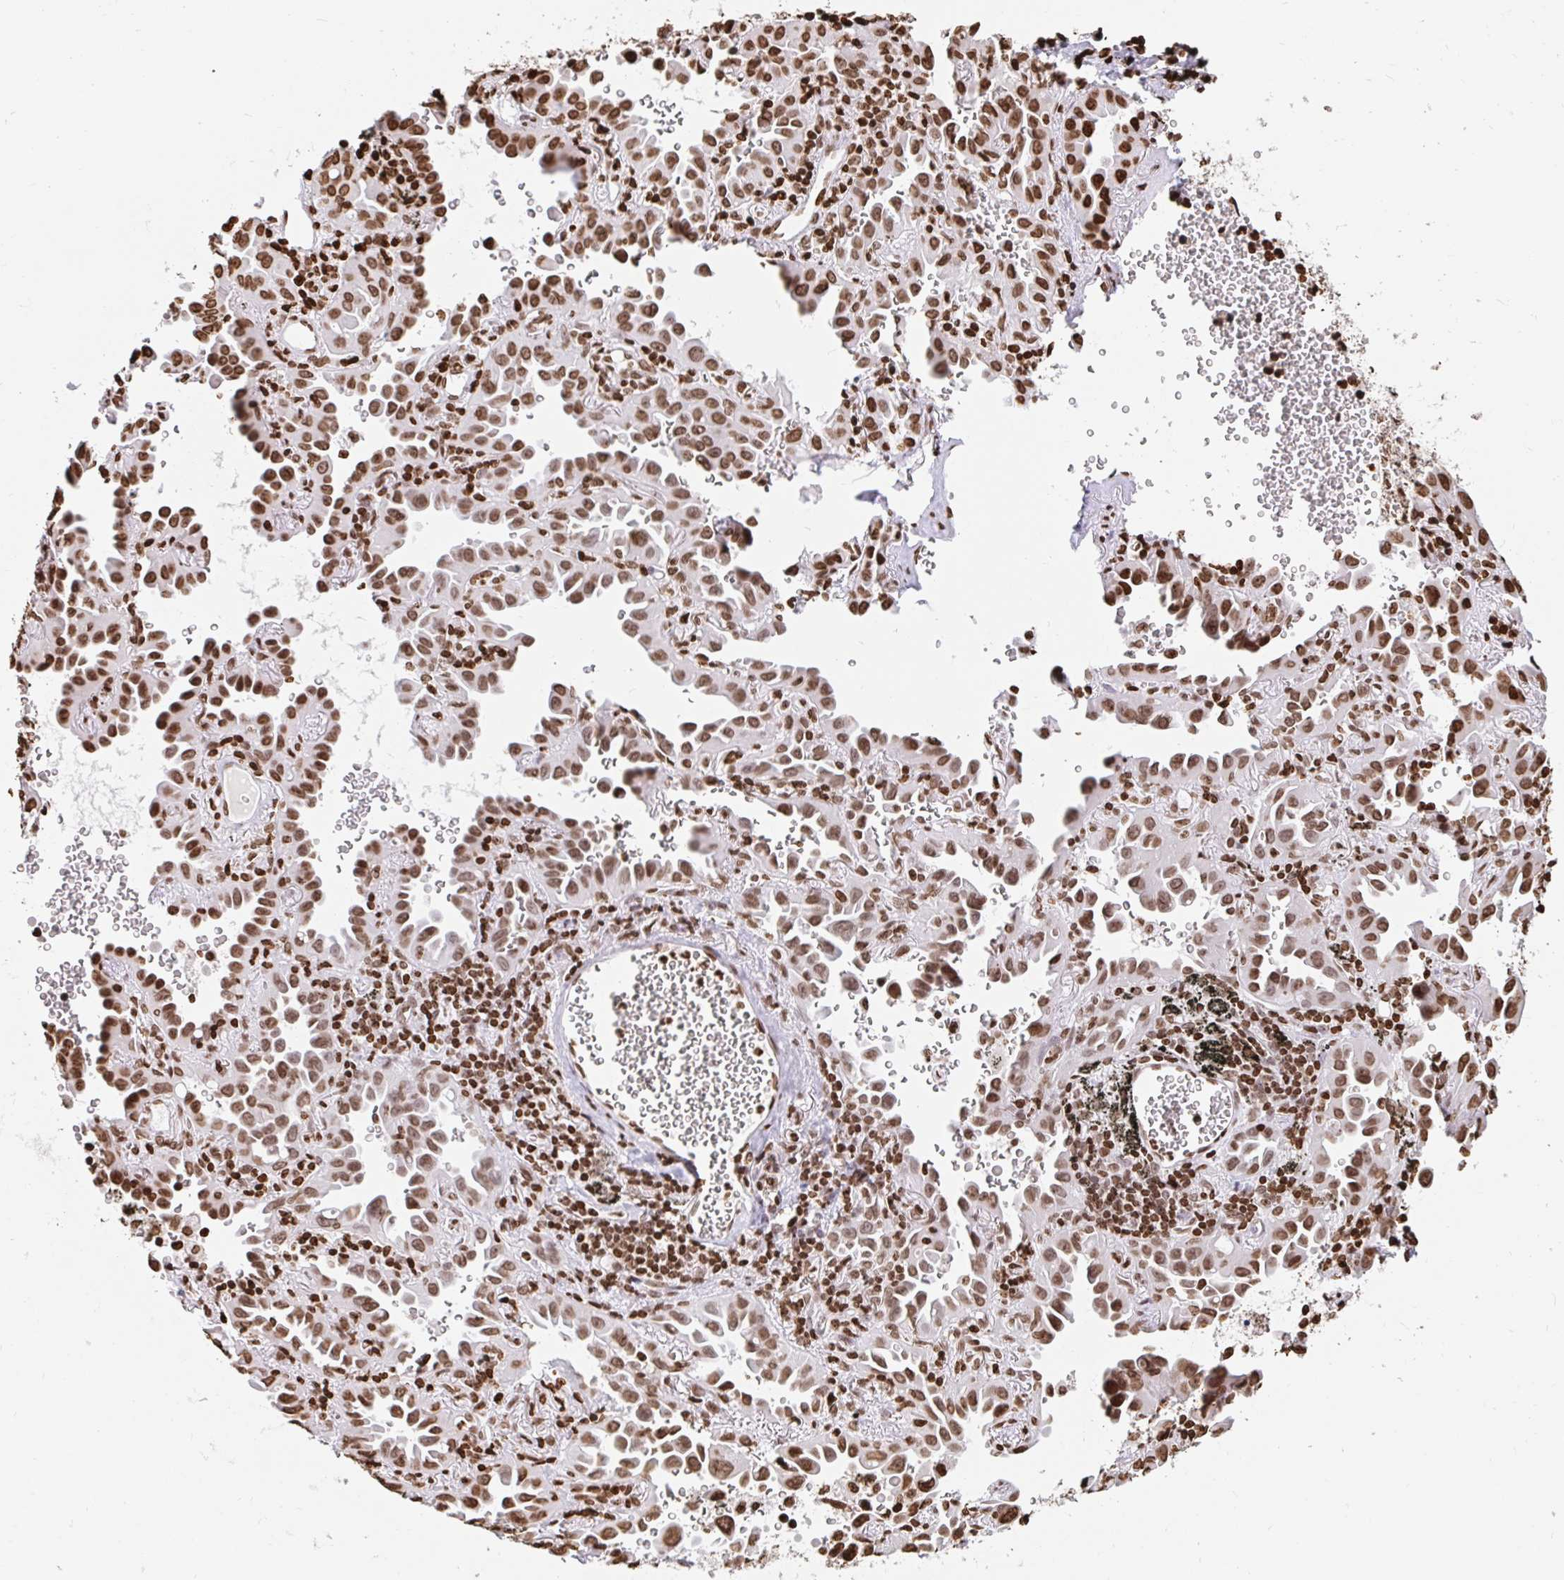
{"staining": {"intensity": "moderate", "quantity": ">75%", "location": "nuclear"}, "tissue": "lung cancer", "cell_type": "Tumor cells", "image_type": "cancer", "snomed": [{"axis": "morphology", "description": "Adenocarcinoma, NOS"}, {"axis": "topography", "description": "Lung"}], "caption": "Human adenocarcinoma (lung) stained with a protein marker demonstrates moderate staining in tumor cells.", "gene": "H2BC5", "patient": {"sex": "male", "age": 68}}